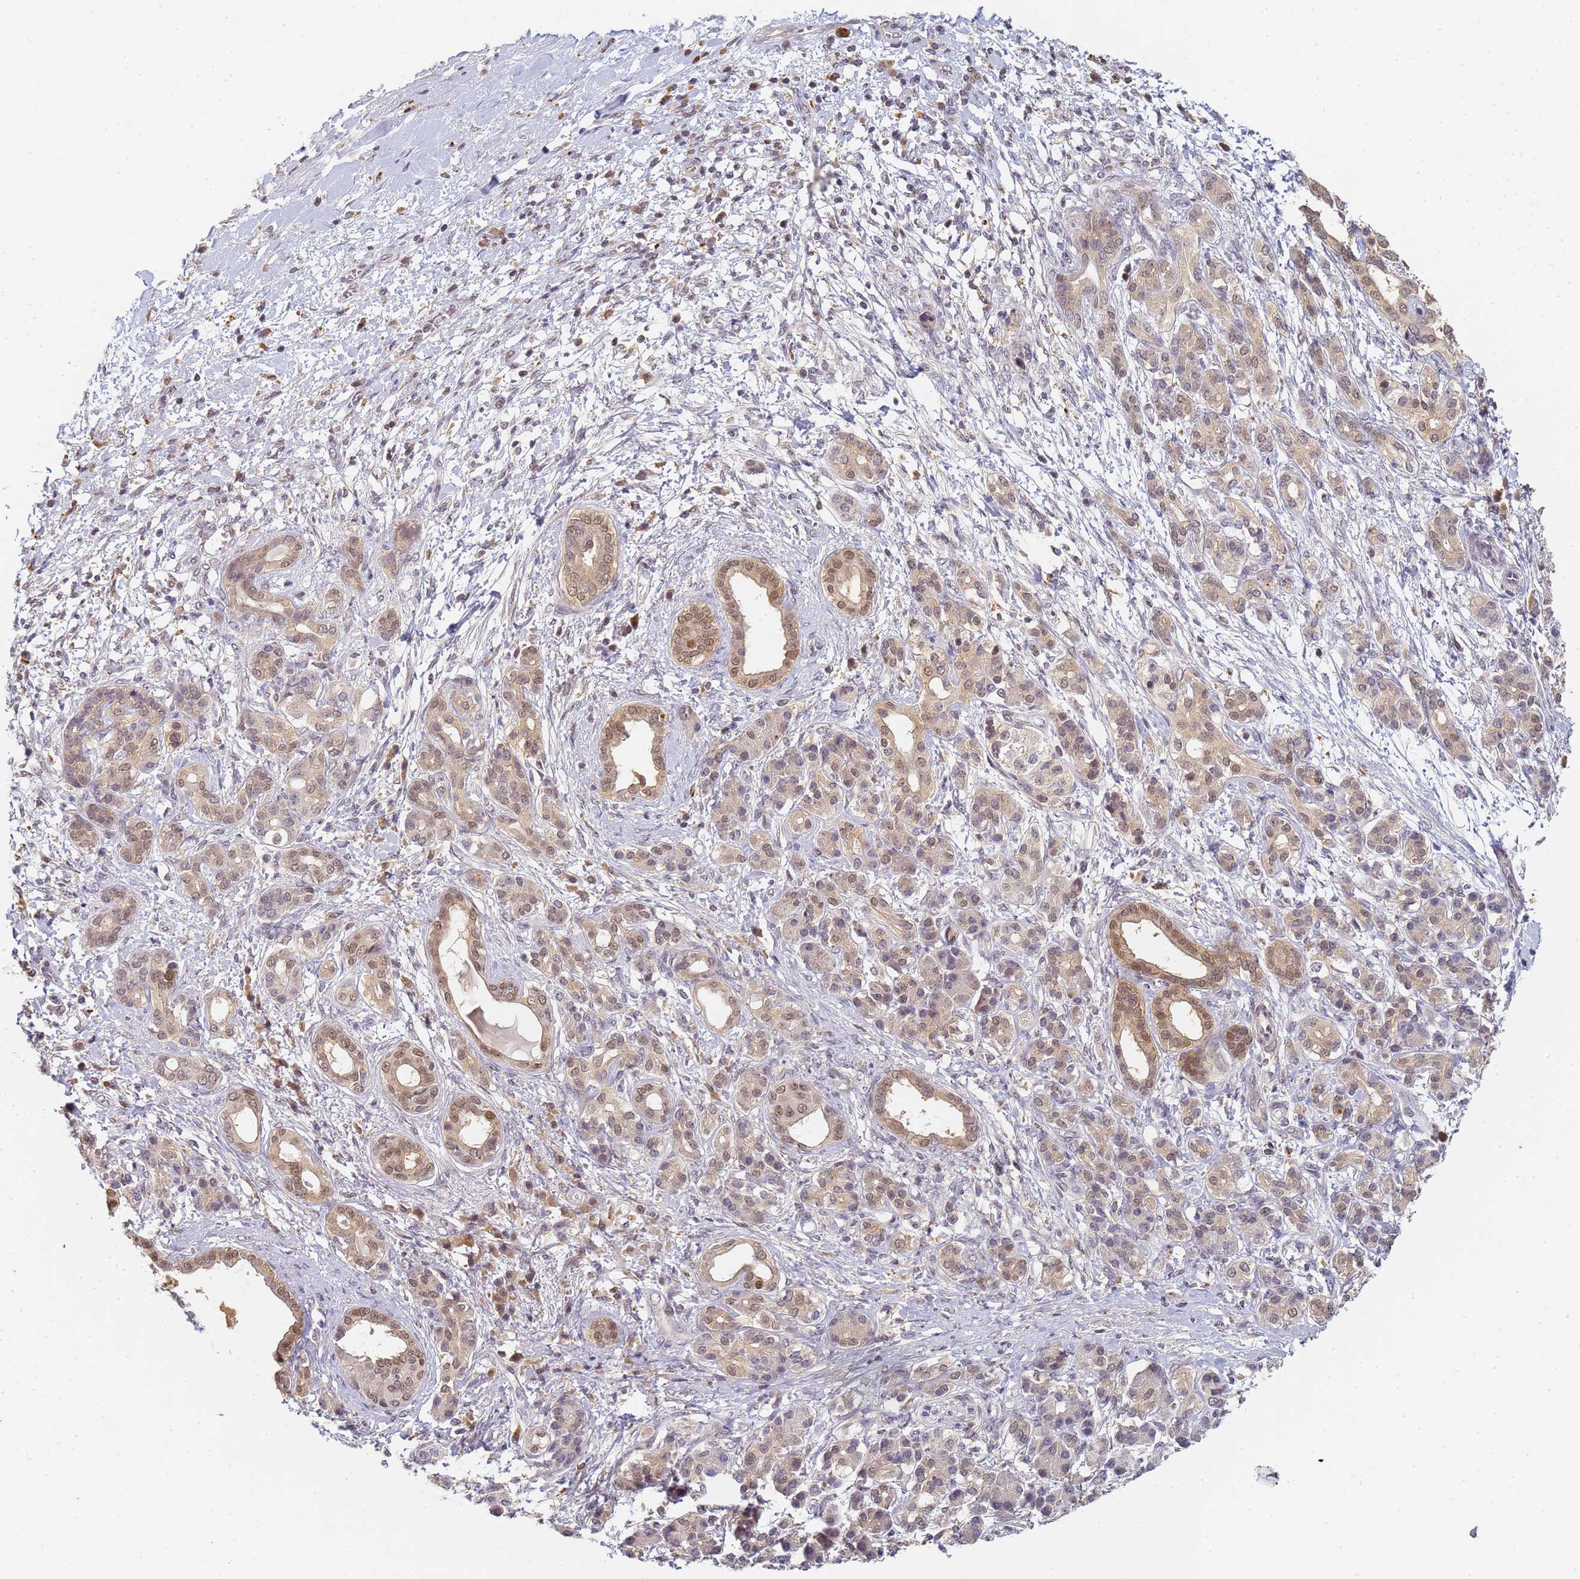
{"staining": {"intensity": "moderate", "quantity": ">75%", "location": "nuclear"}, "tissue": "pancreatic cancer", "cell_type": "Tumor cells", "image_type": "cancer", "snomed": [{"axis": "morphology", "description": "Adenocarcinoma, NOS"}, {"axis": "topography", "description": "Pancreas"}], "caption": "This is an image of IHC staining of adenocarcinoma (pancreatic), which shows moderate staining in the nuclear of tumor cells.", "gene": "HMCES", "patient": {"sex": "female", "age": 55}}